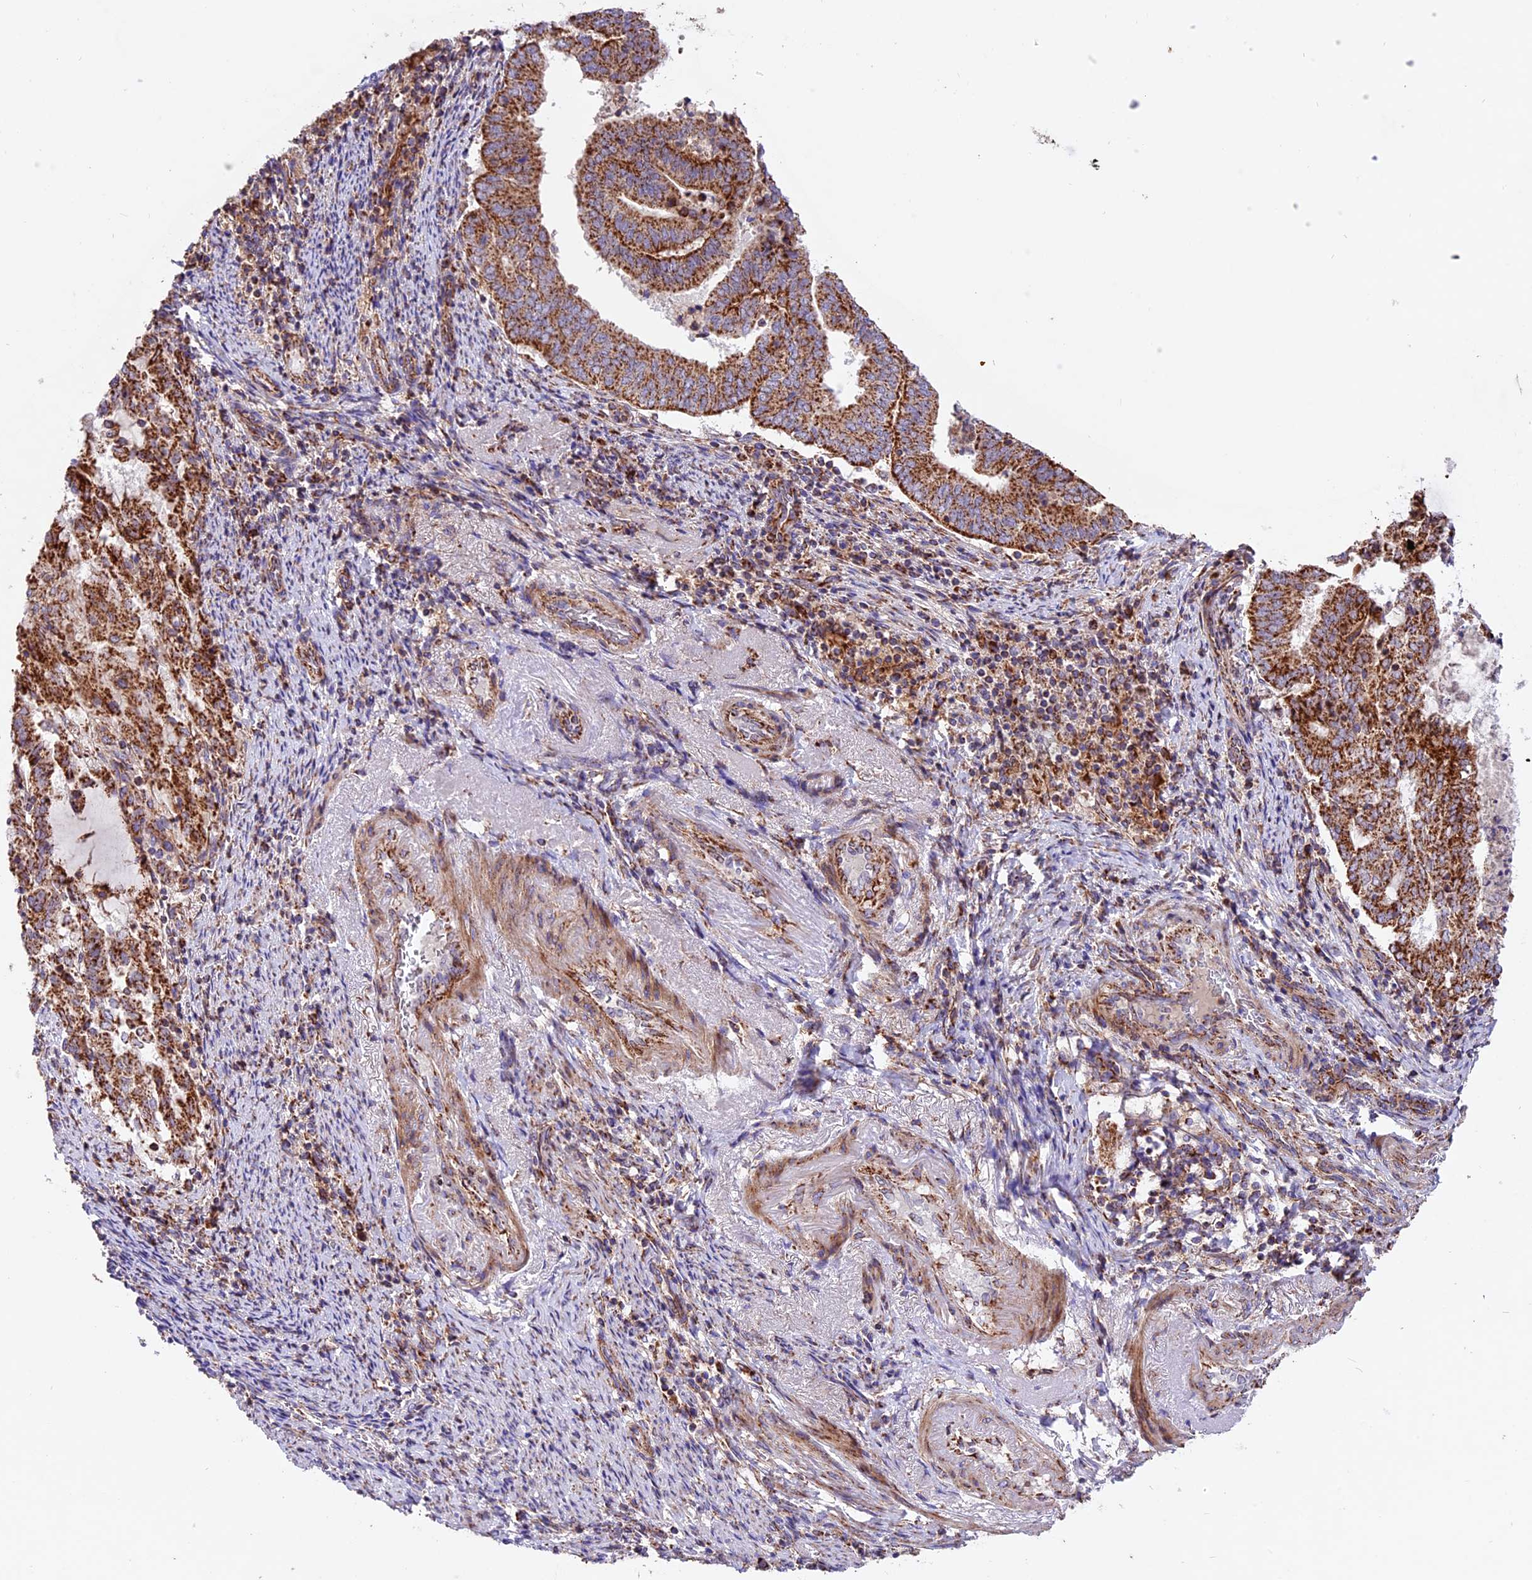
{"staining": {"intensity": "strong", "quantity": ">75%", "location": "cytoplasmic/membranous"}, "tissue": "endometrial cancer", "cell_type": "Tumor cells", "image_type": "cancer", "snomed": [{"axis": "morphology", "description": "Adenocarcinoma, NOS"}, {"axis": "topography", "description": "Endometrium"}], "caption": "Adenocarcinoma (endometrial) tissue displays strong cytoplasmic/membranous staining in approximately >75% of tumor cells, visualized by immunohistochemistry. (brown staining indicates protein expression, while blue staining denotes nuclei).", "gene": "NDUFA8", "patient": {"sex": "female", "age": 80}}